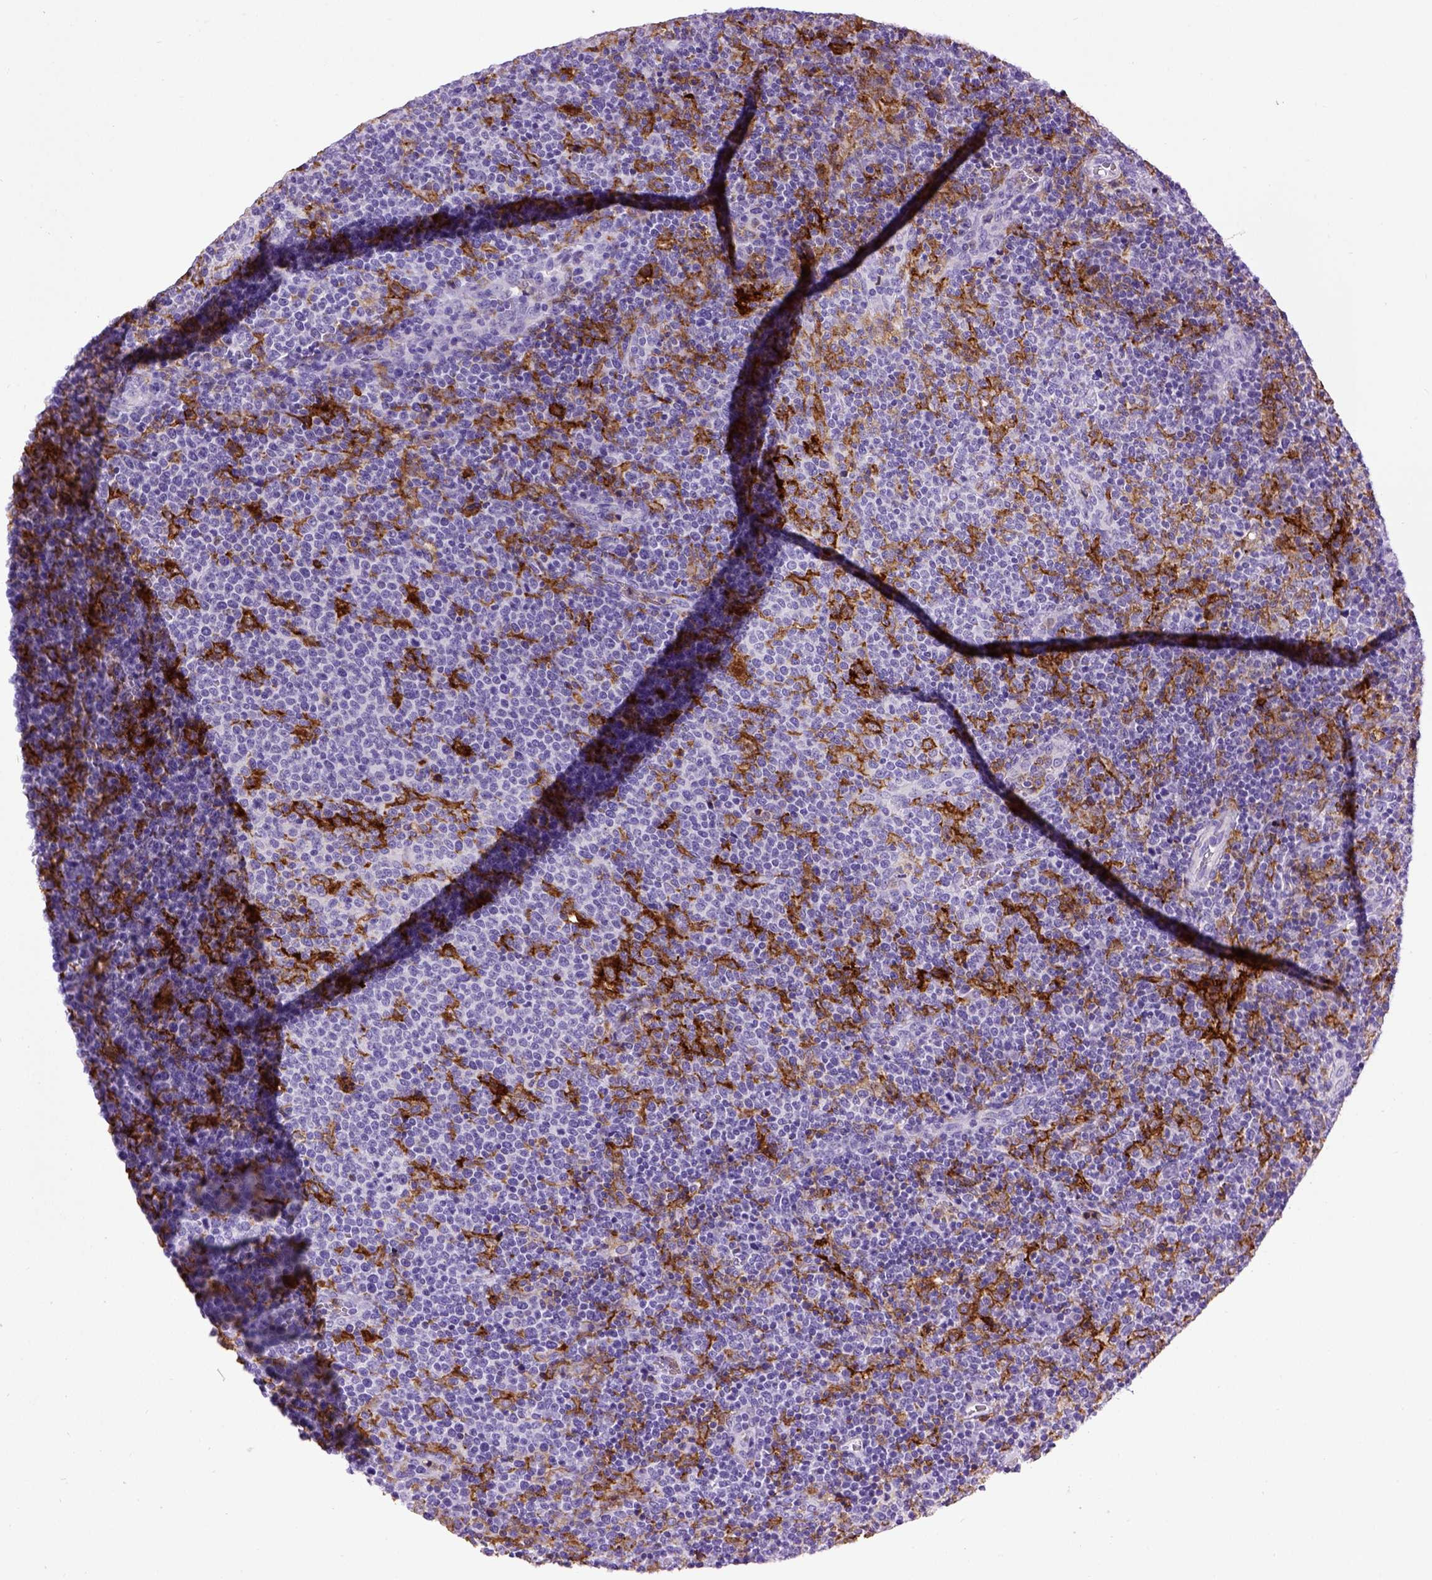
{"staining": {"intensity": "negative", "quantity": "none", "location": "none"}, "tissue": "lymphoma", "cell_type": "Tumor cells", "image_type": "cancer", "snomed": [{"axis": "morphology", "description": "Malignant lymphoma, non-Hodgkin's type, High grade"}, {"axis": "topography", "description": "Lymph node"}], "caption": "Micrograph shows no significant protein staining in tumor cells of high-grade malignant lymphoma, non-Hodgkin's type.", "gene": "ITGAX", "patient": {"sex": "male", "age": 61}}